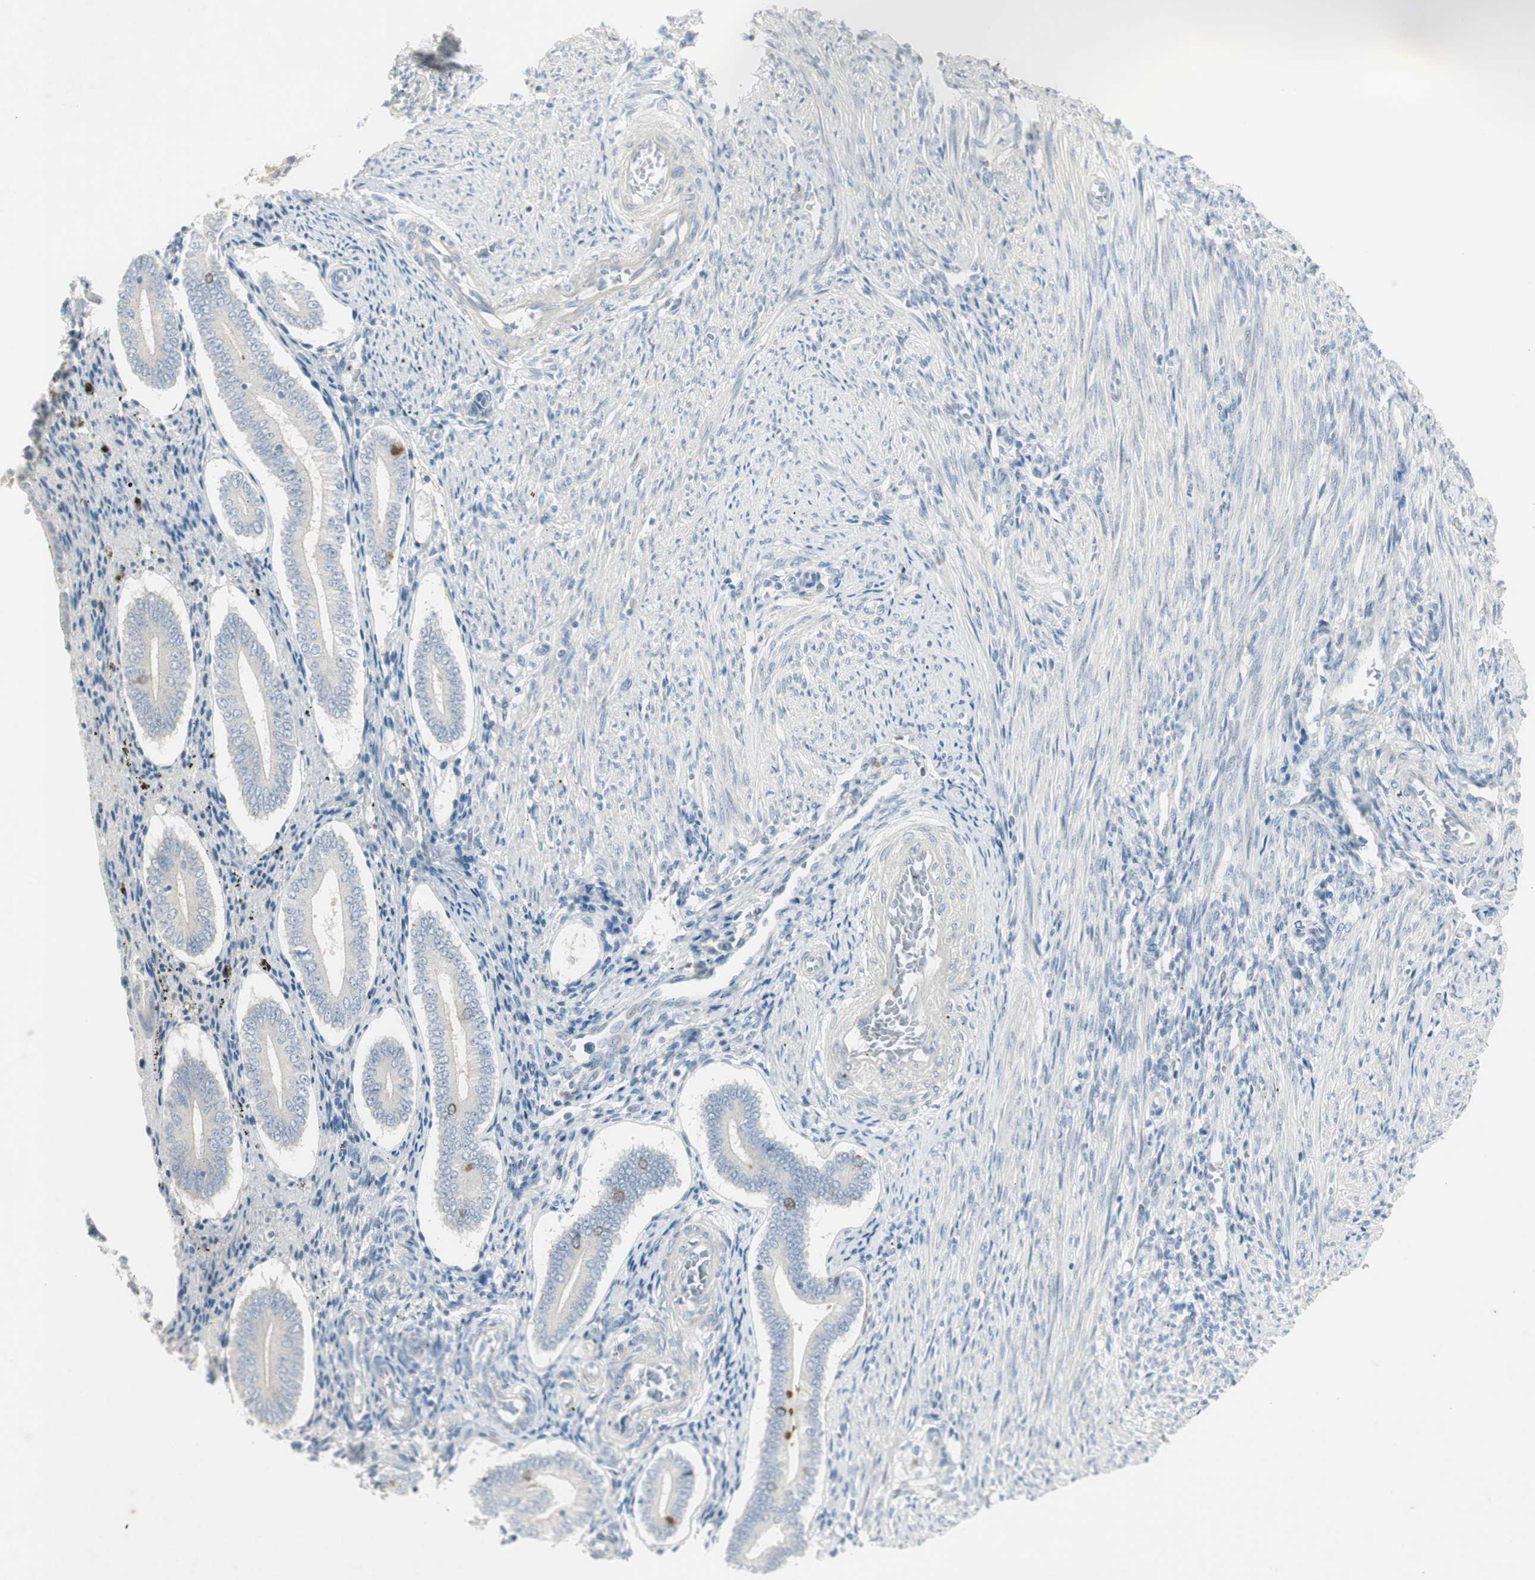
{"staining": {"intensity": "negative", "quantity": "none", "location": "none"}, "tissue": "endometrium", "cell_type": "Cells in endometrial stroma", "image_type": "normal", "snomed": [{"axis": "morphology", "description": "Normal tissue, NOS"}, {"axis": "topography", "description": "Endometrium"}], "caption": "IHC histopathology image of unremarkable human endometrium stained for a protein (brown), which reveals no expression in cells in endometrial stroma. (DAB IHC, high magnification).", "gene": "MAPRE3", "patient": {"sex": "female", "age": 42}}